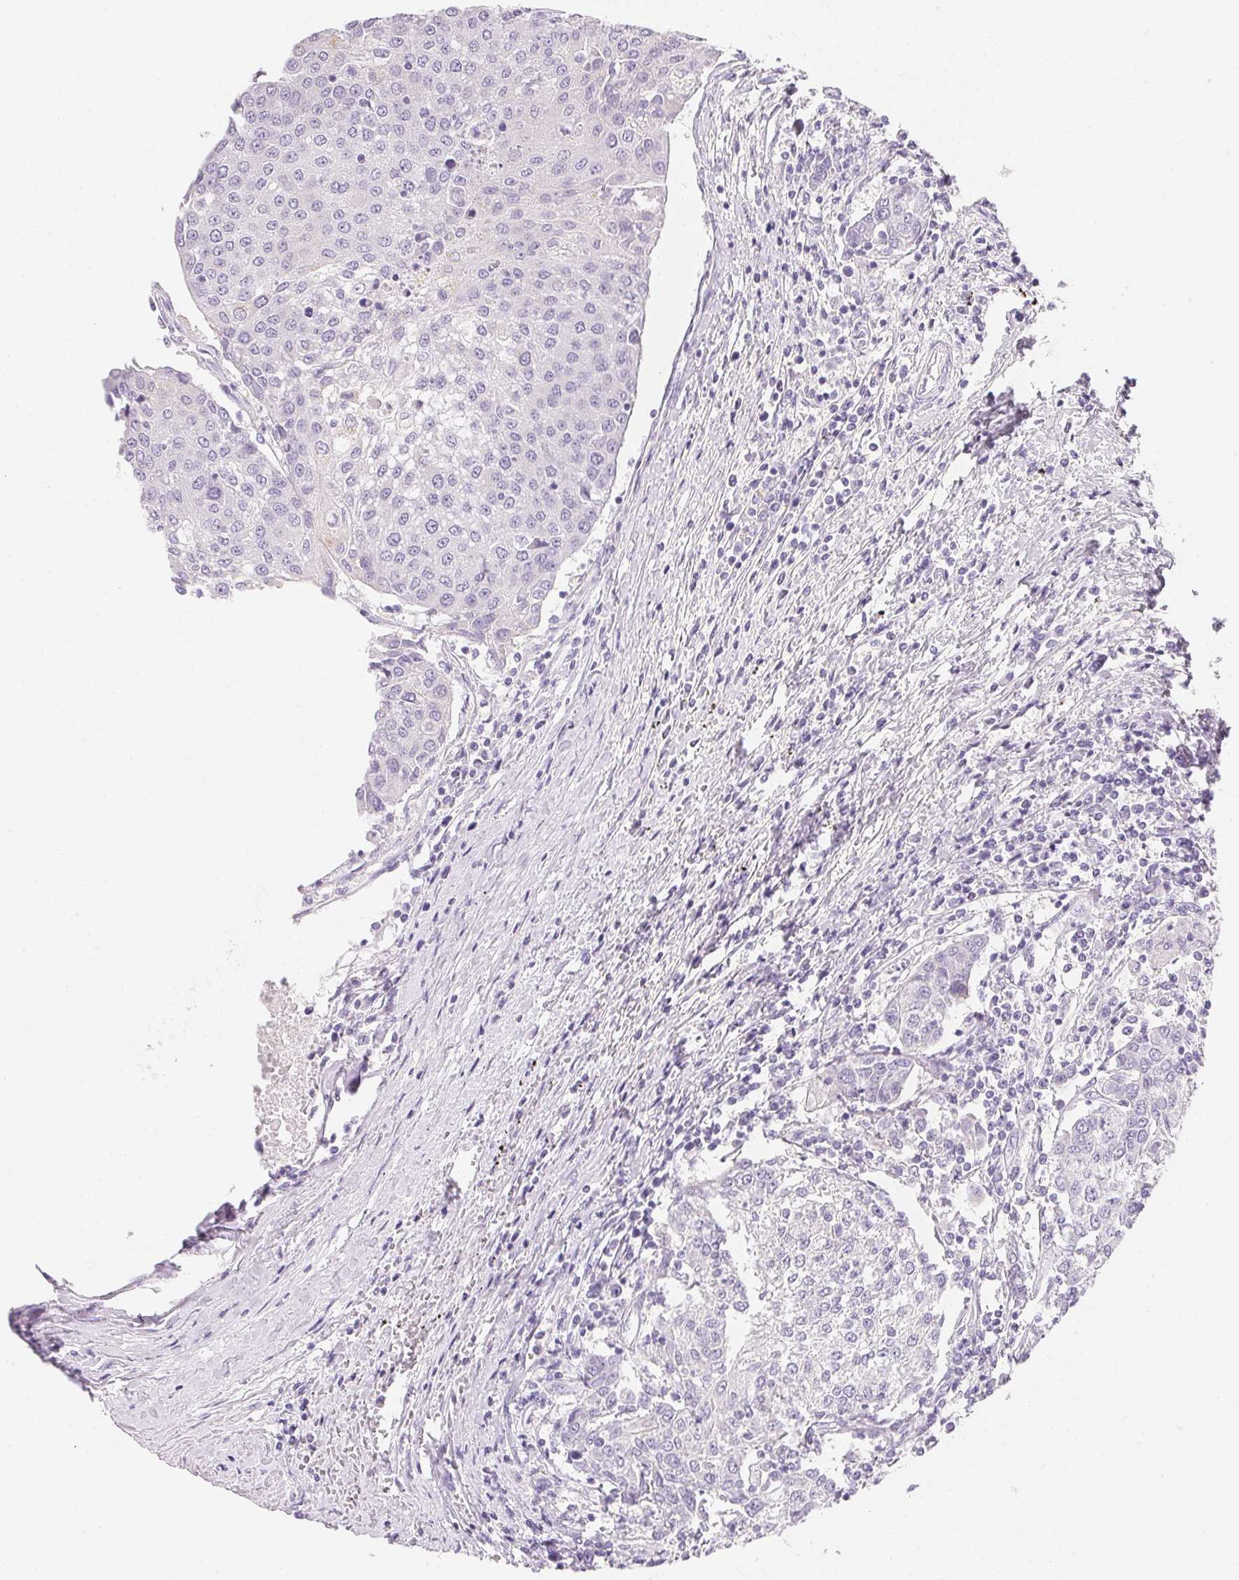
{"staining": {"intensity": "negative", "quantity": "none", "location": "none"}, "tissue": "urothelial cancer", "cell_type": "Tumor cells", "image_type": "cancer", "snomed": [{"axis": "morphology", "description": "Urothelial carcinoma, High grade"}, {"axis": "topography", "description": "Urinary bladder"}], "caption": "The image reveals no staining of tumor cells in urothelial cancer. The staining was performed using DAB to visualize the protein expression in brown, while the nuclei were stained in blue with hematoxylin (Magnification: 20x).", "gene": "ACP3", "patient": {"sex": "female", "age": 85}}